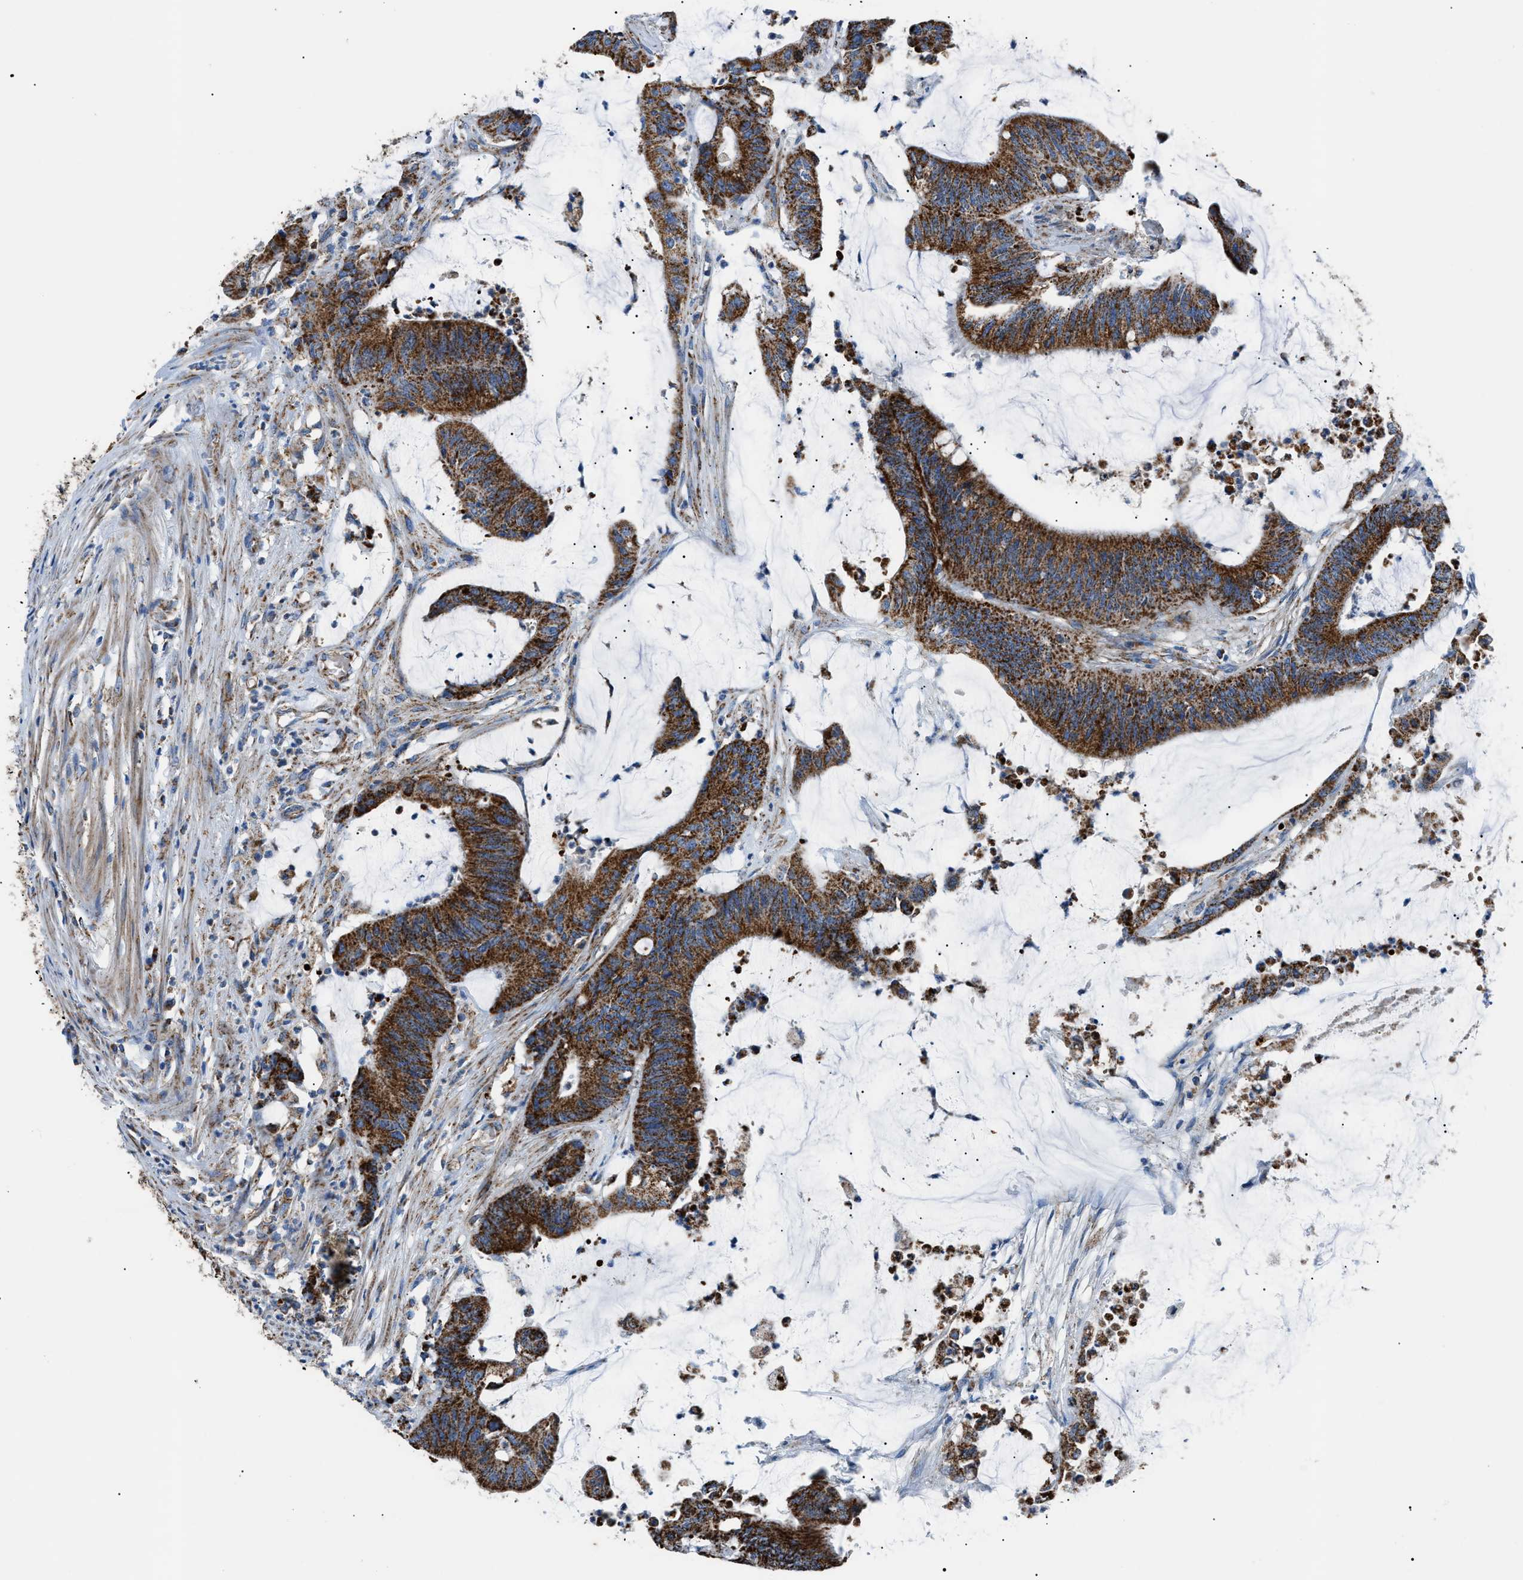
{"staining": {"intensity": "strong", "quantity": ">75%", "location": "cytoplasmic/membranous"}, "tissue": "colorectal cancer", "cell_type": "Tumor cells", "image_type": "cancer", "snomed": [{"axis": "morphology", "description": "Adenocarcinoma, NOS"}, {"axis": "topography", "description": "Rectum"}], "caption": "DAB immunohistochemical staining of colorectal cancer (adenocarcinoma) demonstrates strong cytoplasmic/membranous protein positivity in approximately >75% of tumor cells.", "gene": "PHB2", "patient": {"sex": "female", "age": 66}}